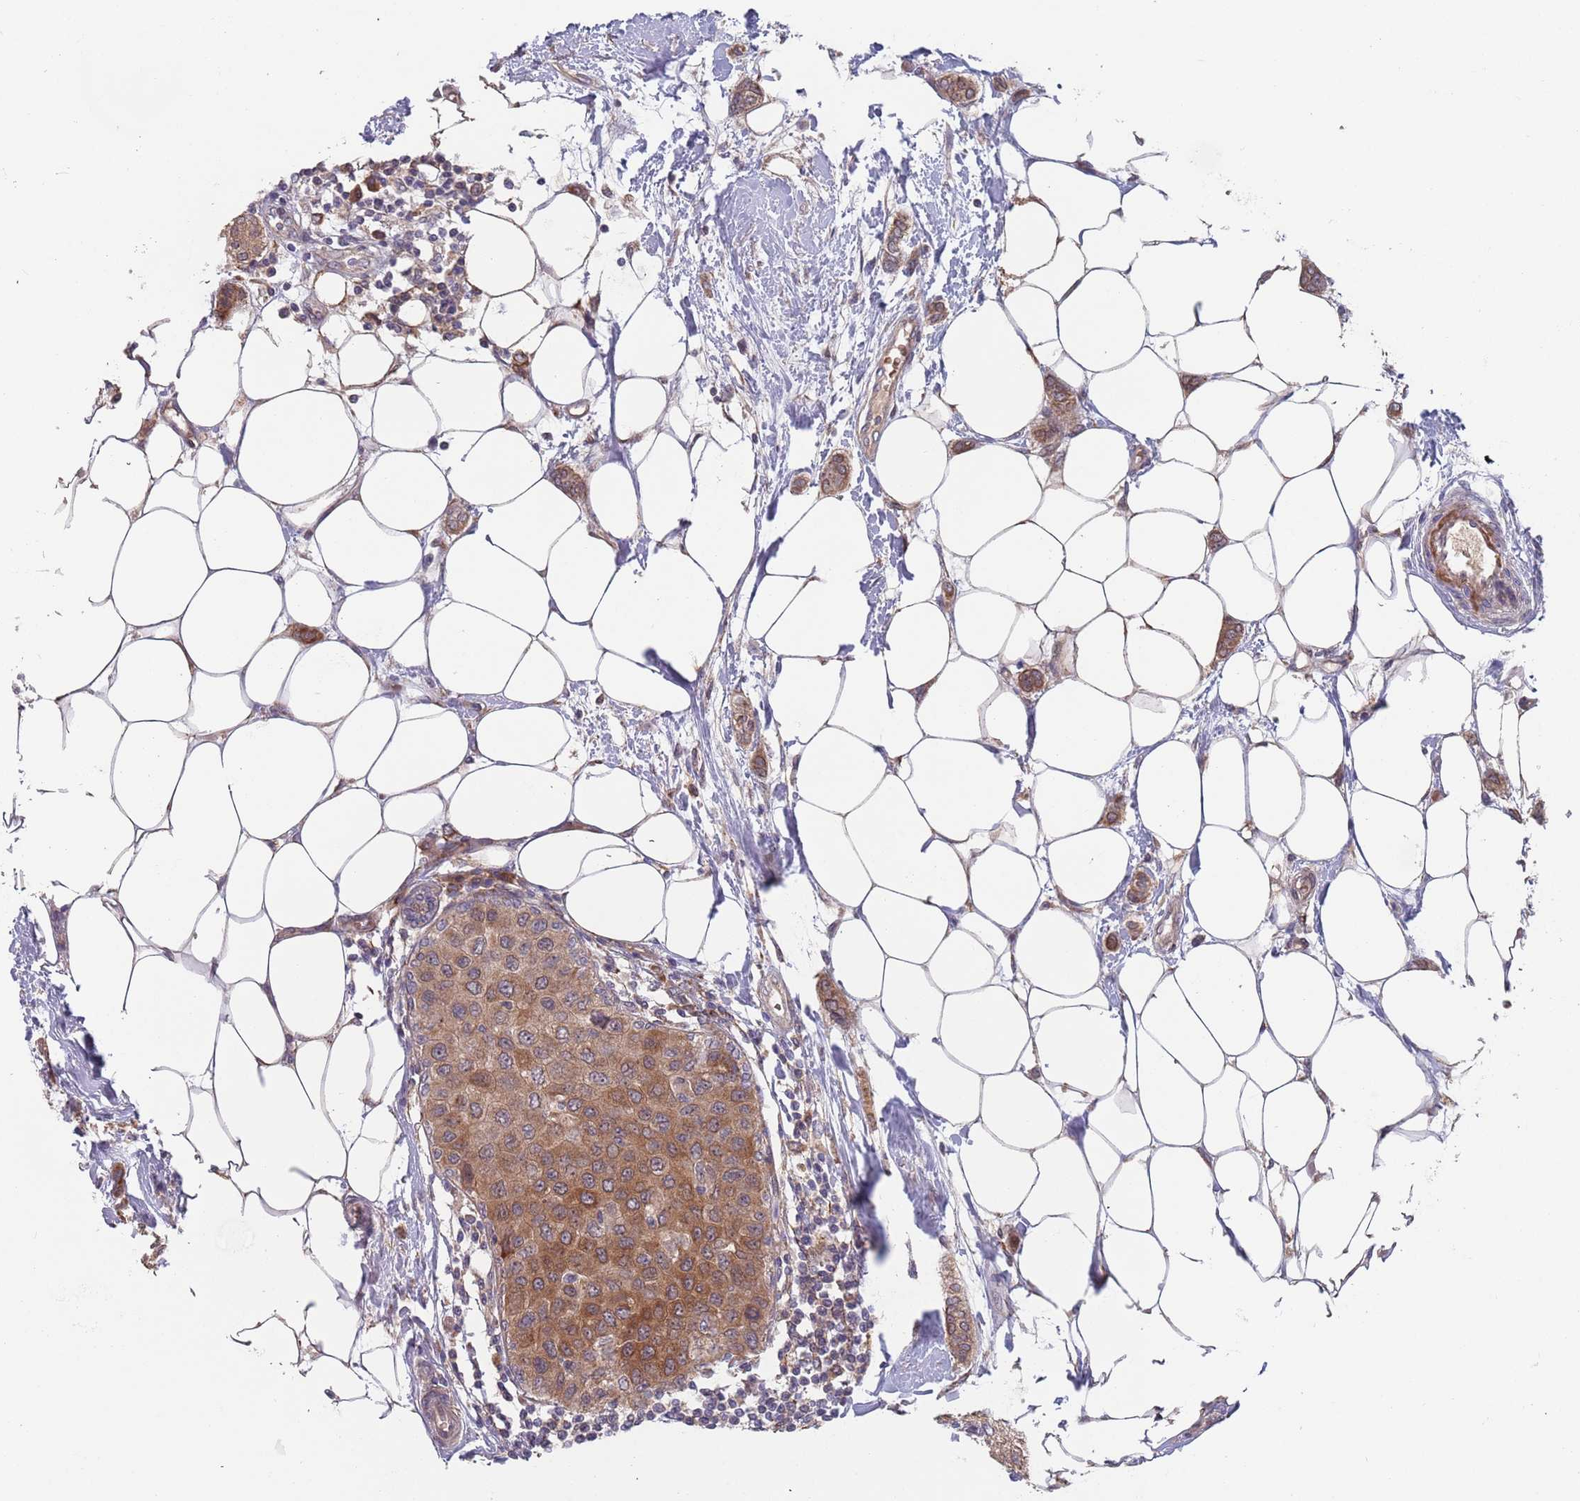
{"staining": {"intensity": "moderate", "quantity": ">75%", "location": "cytoplasmic/membranous"}, "tissue": "breast cancer", "cell_type": "Tumor cells", "image_type": "cancer", "snomed": [{"axis": "morphology", "description": "Duct carcinoma"}, {"axis": "topography", "description": "Breast"}], "caption": "Breast cancer (intraductal carcinoma) stained with a protein marker exhibits moderate staining in tumor cells.", "gene": "ZNF140", "patient": {"sex": "female", "age": 72}}